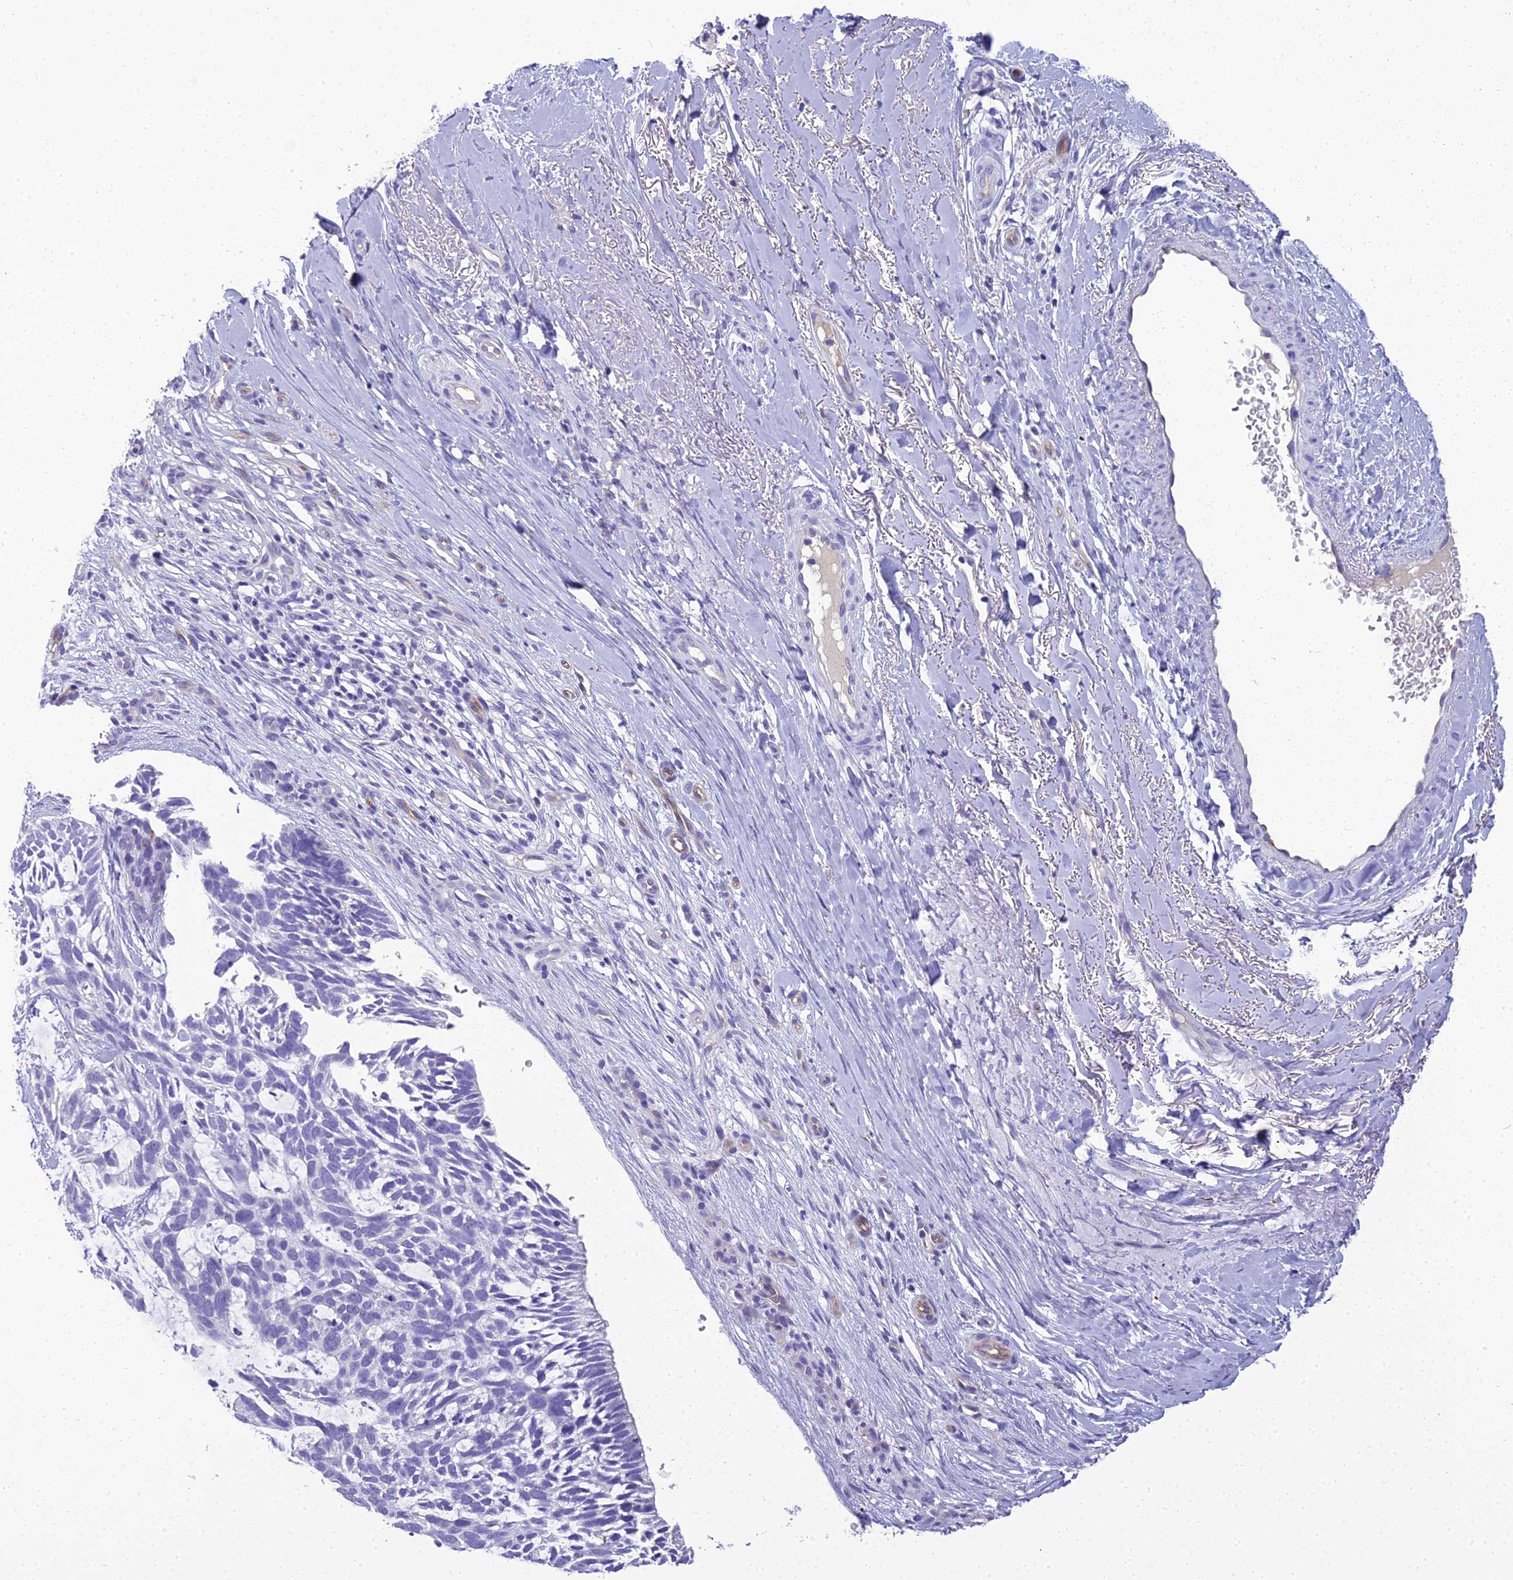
{"staining": {"intensity": "negative", "quantity": "none", "location": "none"}, "tissue": "skin cancer", "cell_type": "Tumor cells", "image_type": "cancer", "snomed": [{"axis": "morphology", "description": "Basal cell carcinoma"}, {"axis": "topography", "description": "Skin"}], "caption": "Tumor cells show no significant staining in skin cancer (basal cell carcinoma). The staining was performed using DAB to visualize the protein expression in brown, while the nuclei were stained in blue with hematoxylin (Magnification: 20x).", "gene": "NINJ1", "patient": {"sex": "male", "age": 88}}